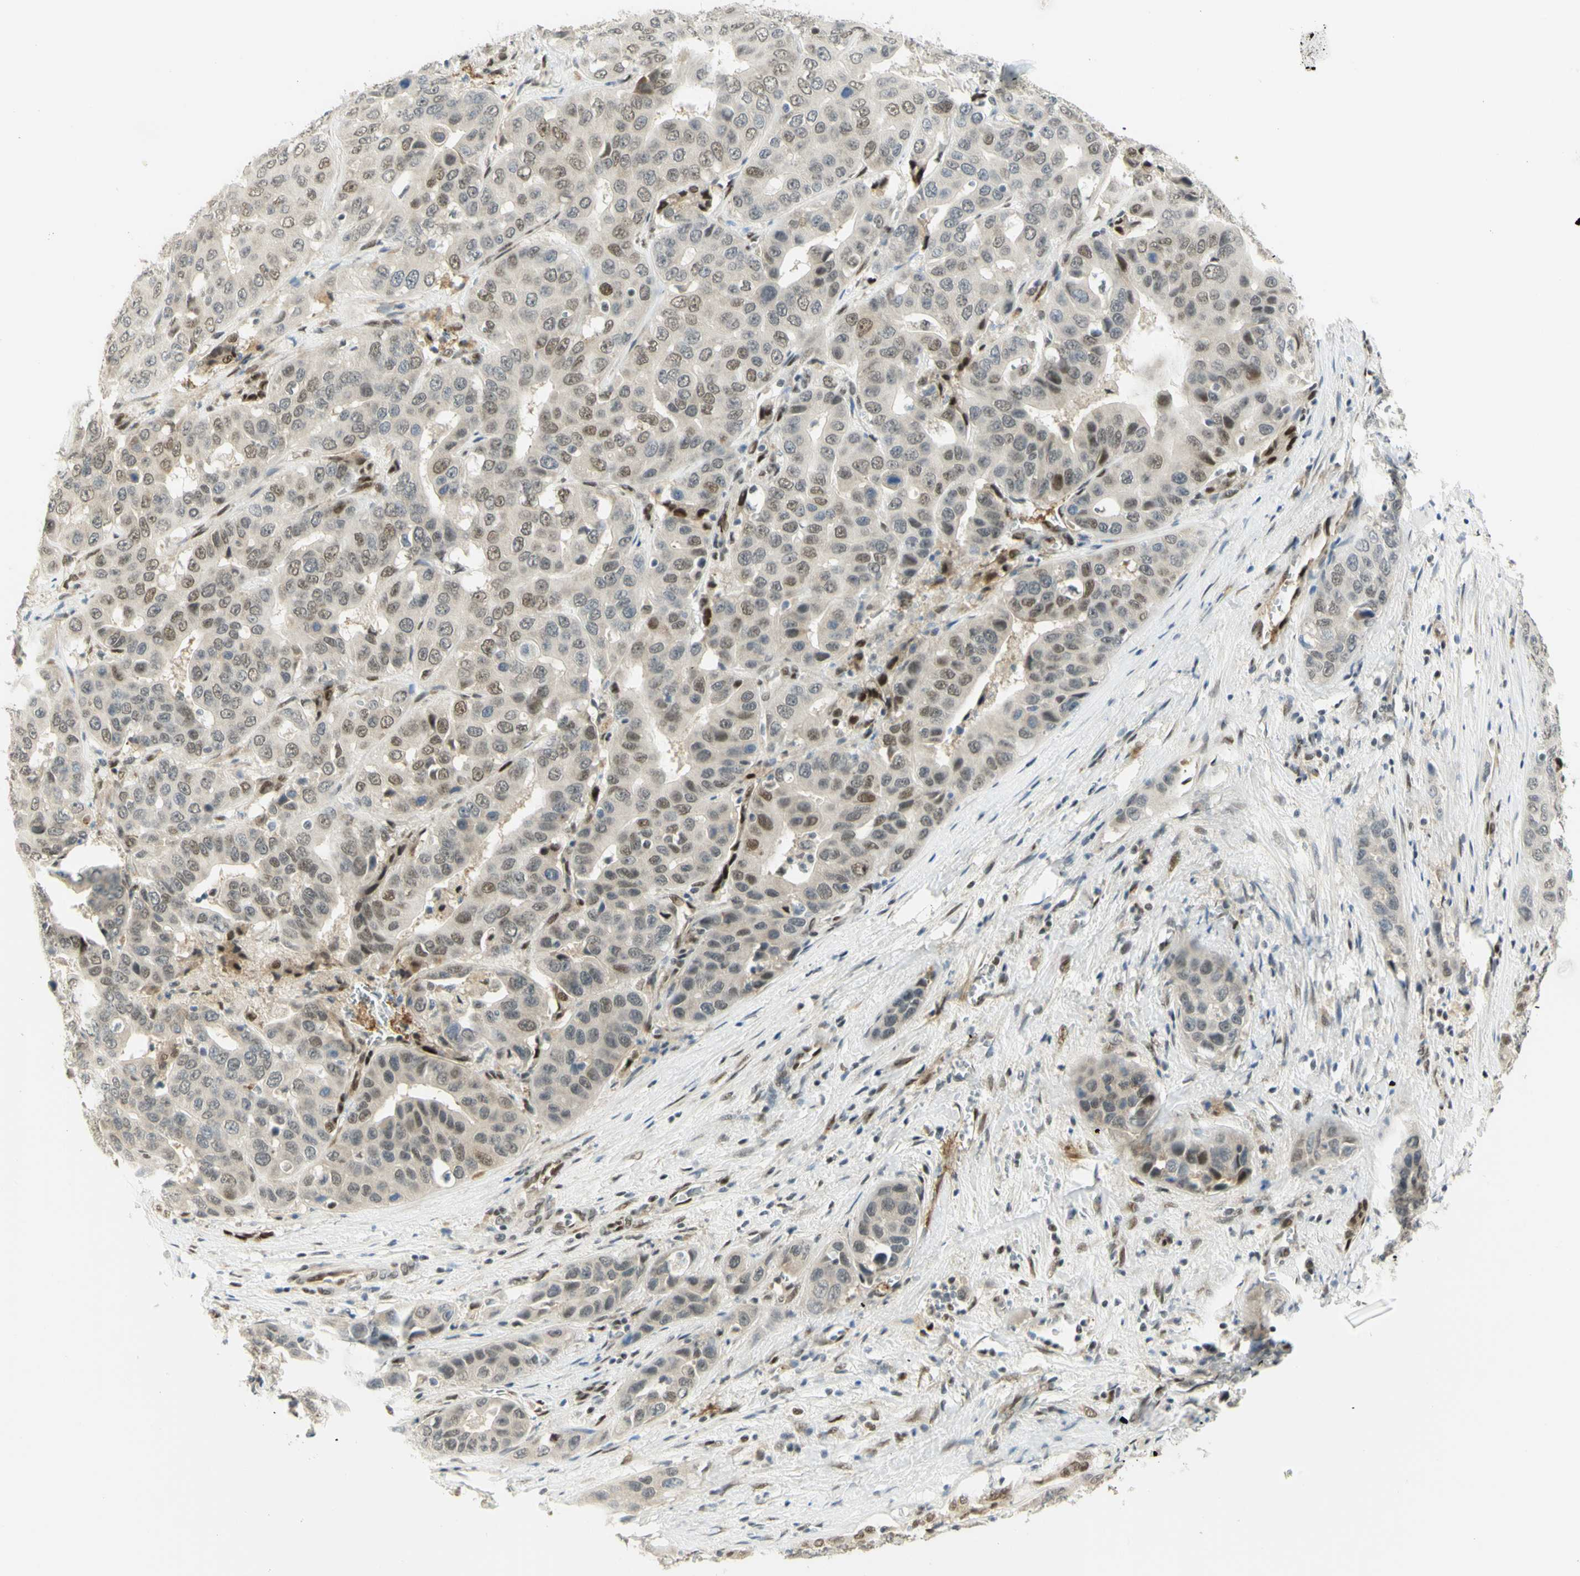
{"staining": {"intensity": "moderate", "quantity": "25%-75%", "location": "nuclear"}, "tissue": "liver cancer", "cell_type": "Tumor cells", "image_type": "cancer", "snomed": [{"axis": "morphology", "description": "Cholangiocarcinoma"}, {"axis": "topography", "description": "Liver"}], "caption": "Liver cancer tissue reveals moderate nuclear positivity in about 25%-75% of tumor cells", "gene": "DDX1", "patient": {"sex": "female", "age": 52}}